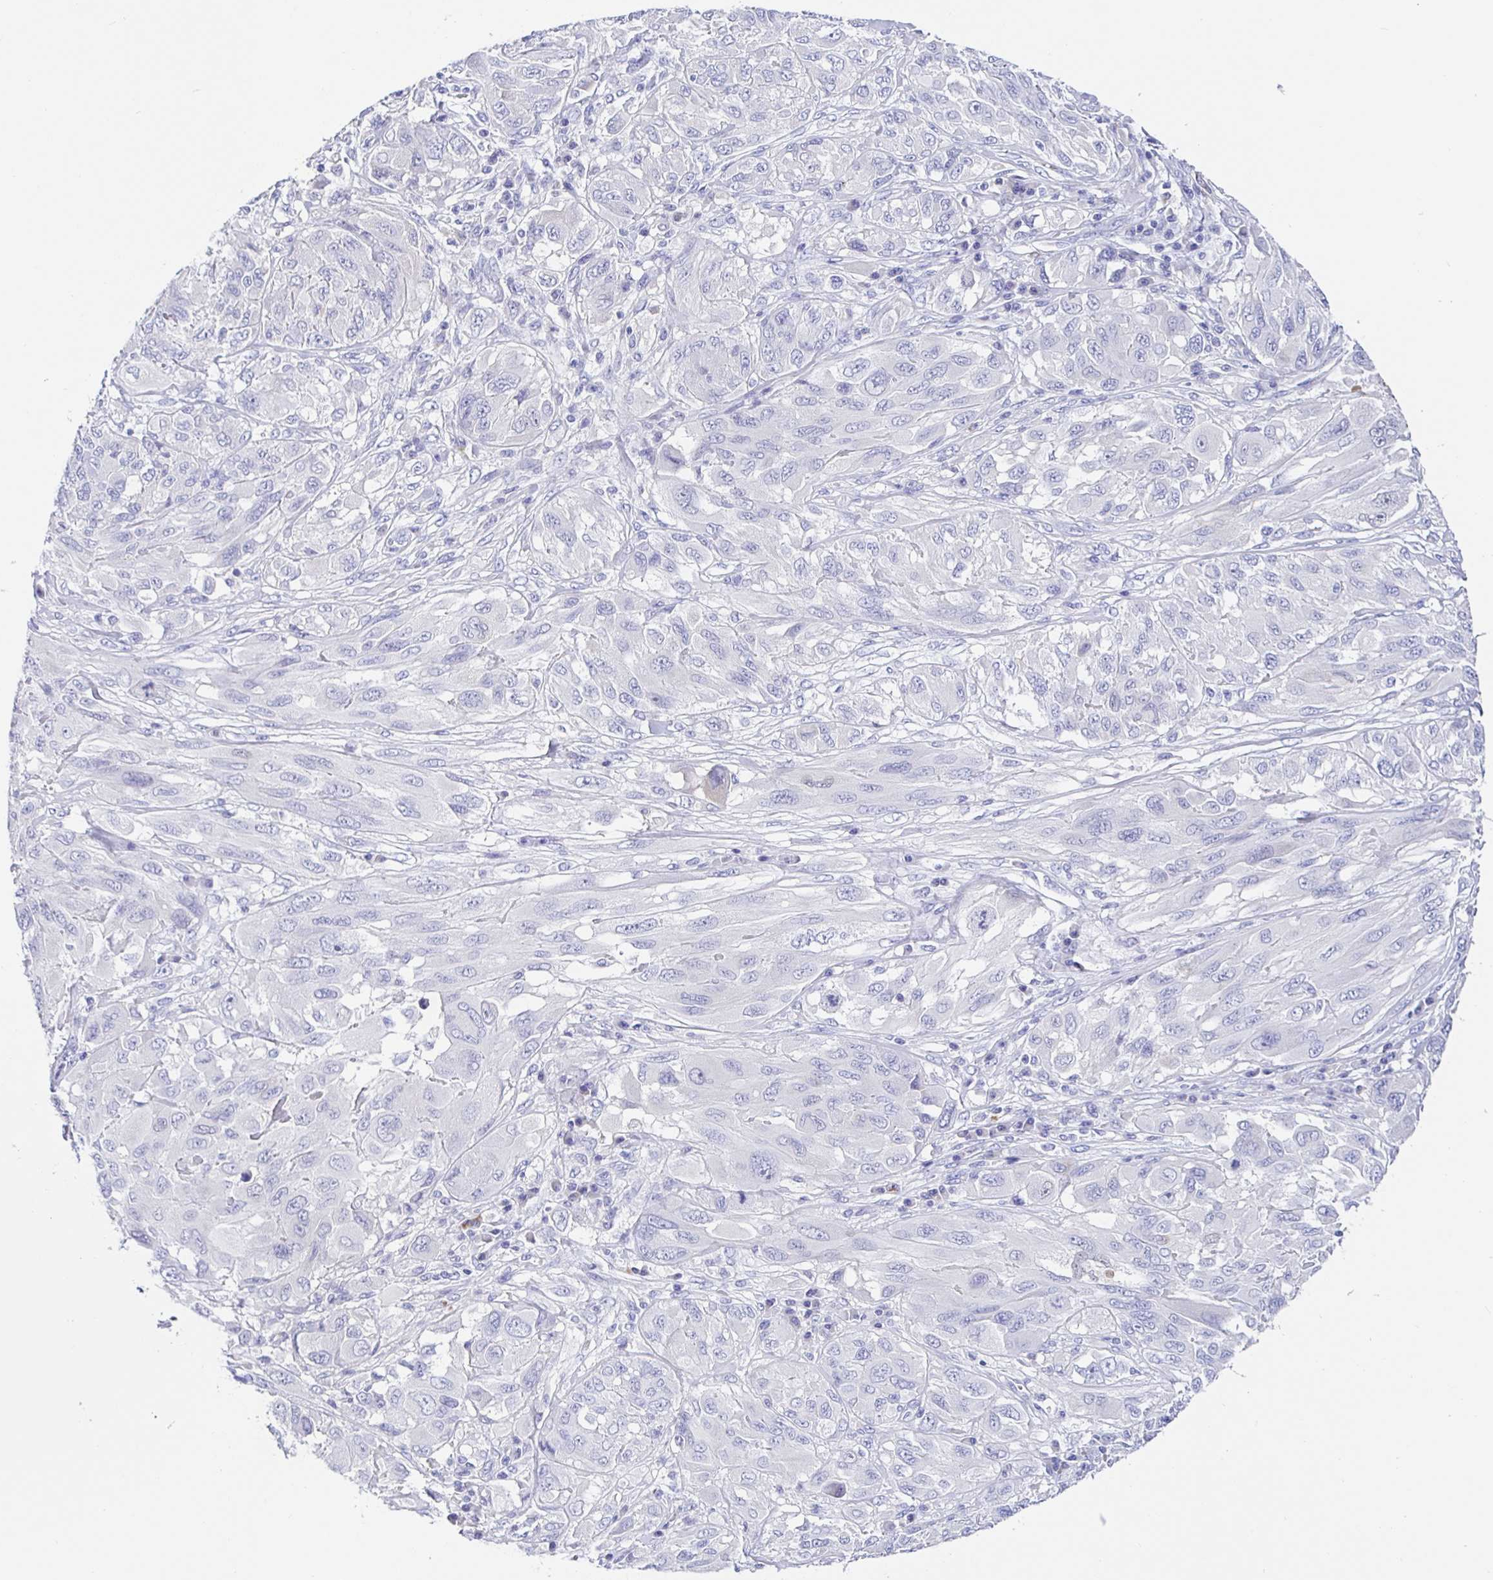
{"staining": {"intensity": "negative", "quantity": "none", "location": "none"}, "tissue": "melanoma", "cell_type": "Tumor cells", "image_type": "cancer", "snomed": [{"axis": "morphology", "description": "Malignant melanoma, NOS"}, {"axis": "topography", "description": "Skin"}], "caption": "The image reveals no staining of tumor cells in malignant melanoma.", "gene": "MAOA", "patient": {"sex": "female", "age": 91}}